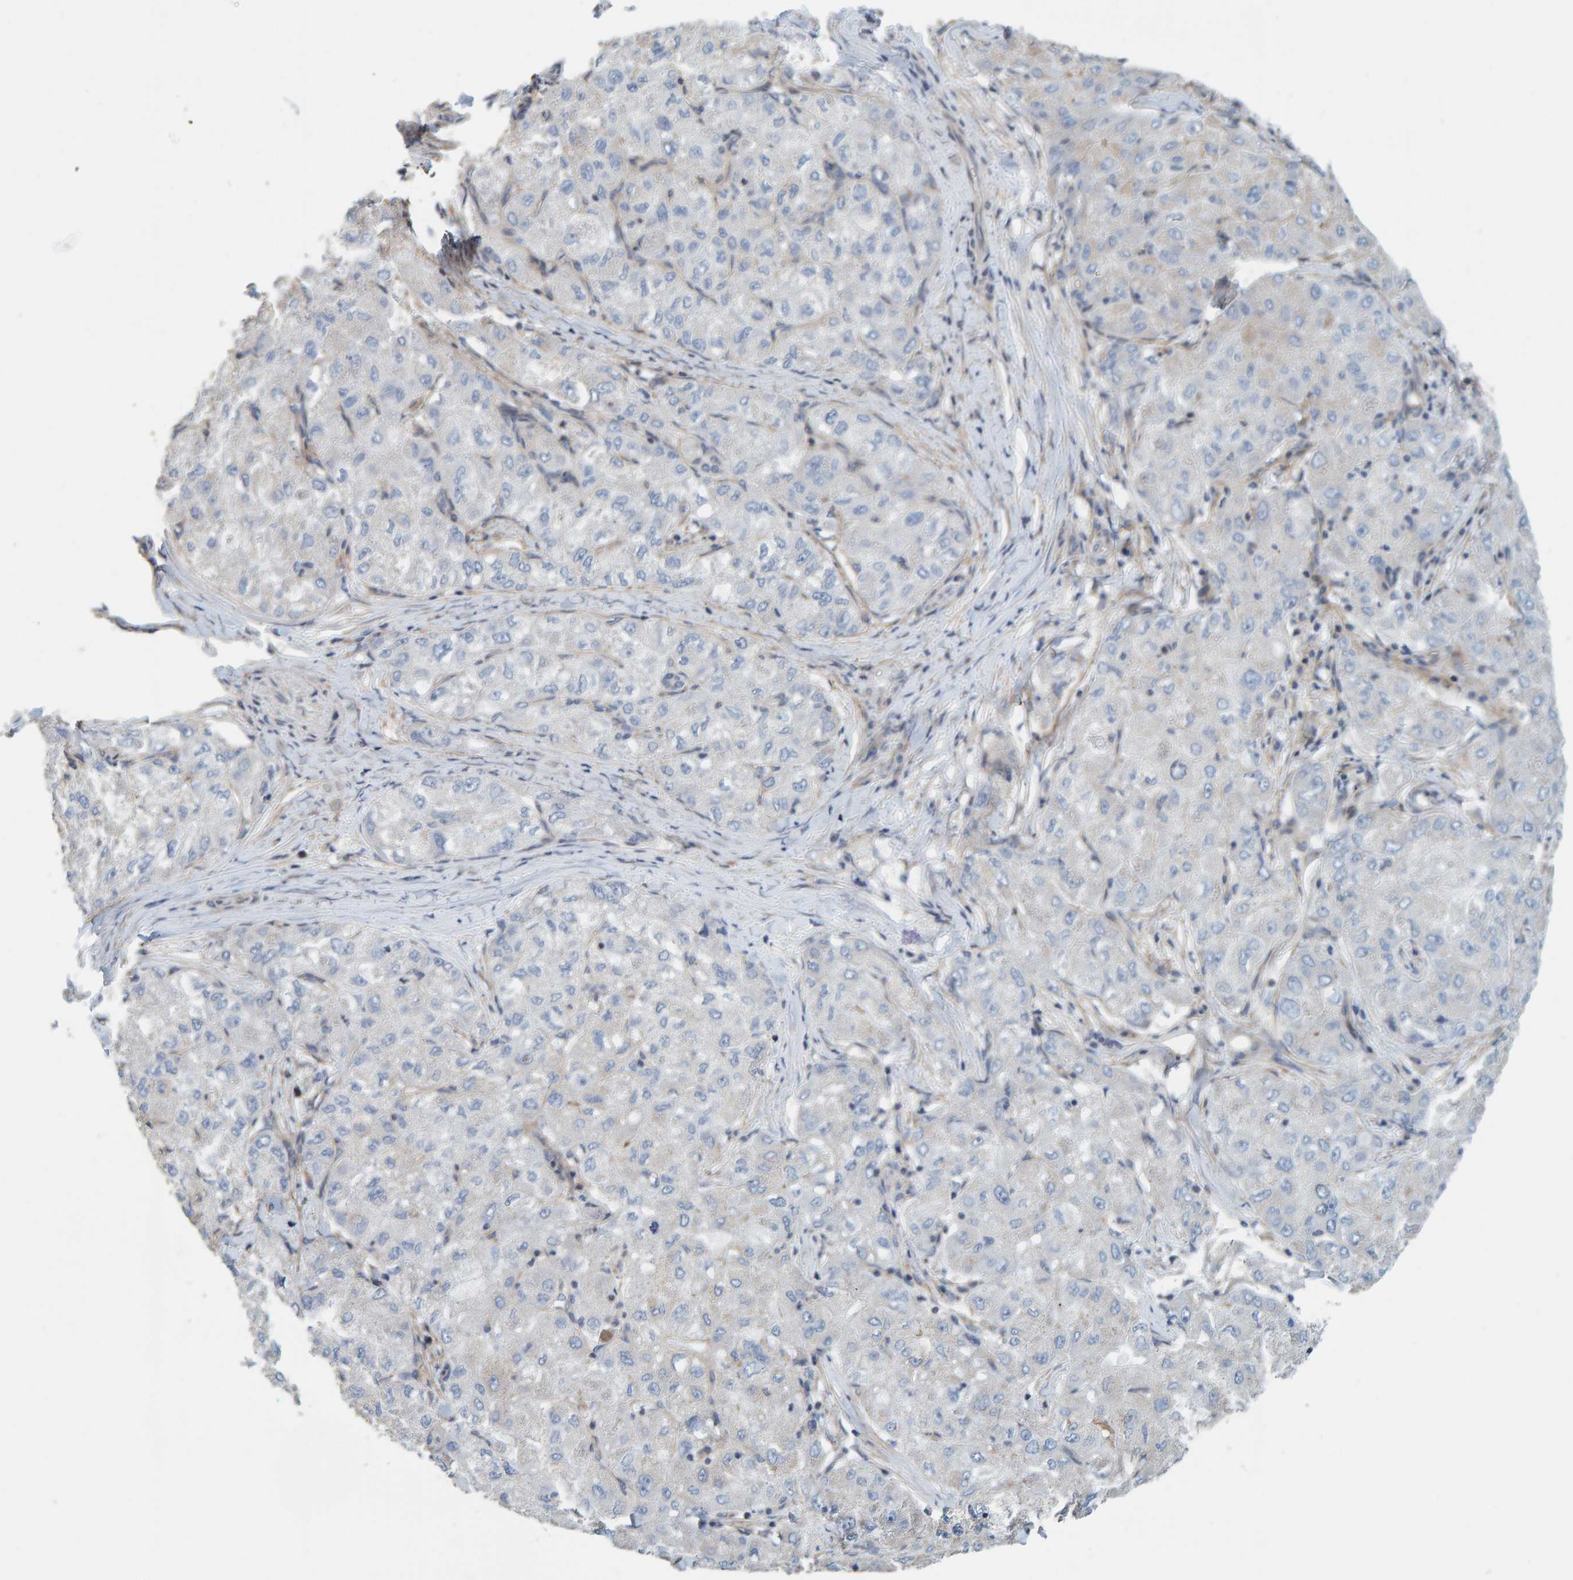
{"staining": {"intensity": "negative", "quantity": "none", "location": "none"}, "tissue": "liver cancer", "cell_type": "Tumor cells", "image_type": "cancer", "snomed": [{"axis": "morphology", "description": "Carcinoma, Hepatocellular, NOS"}, {"axis": "topography", "description": "Liver"}], "caption": "There is no significant expression in tumor cells of liver cancer (hepatocellular carcinoma).", "gene": "RGP1", "patient": {"sex": "male", "age": 80}}